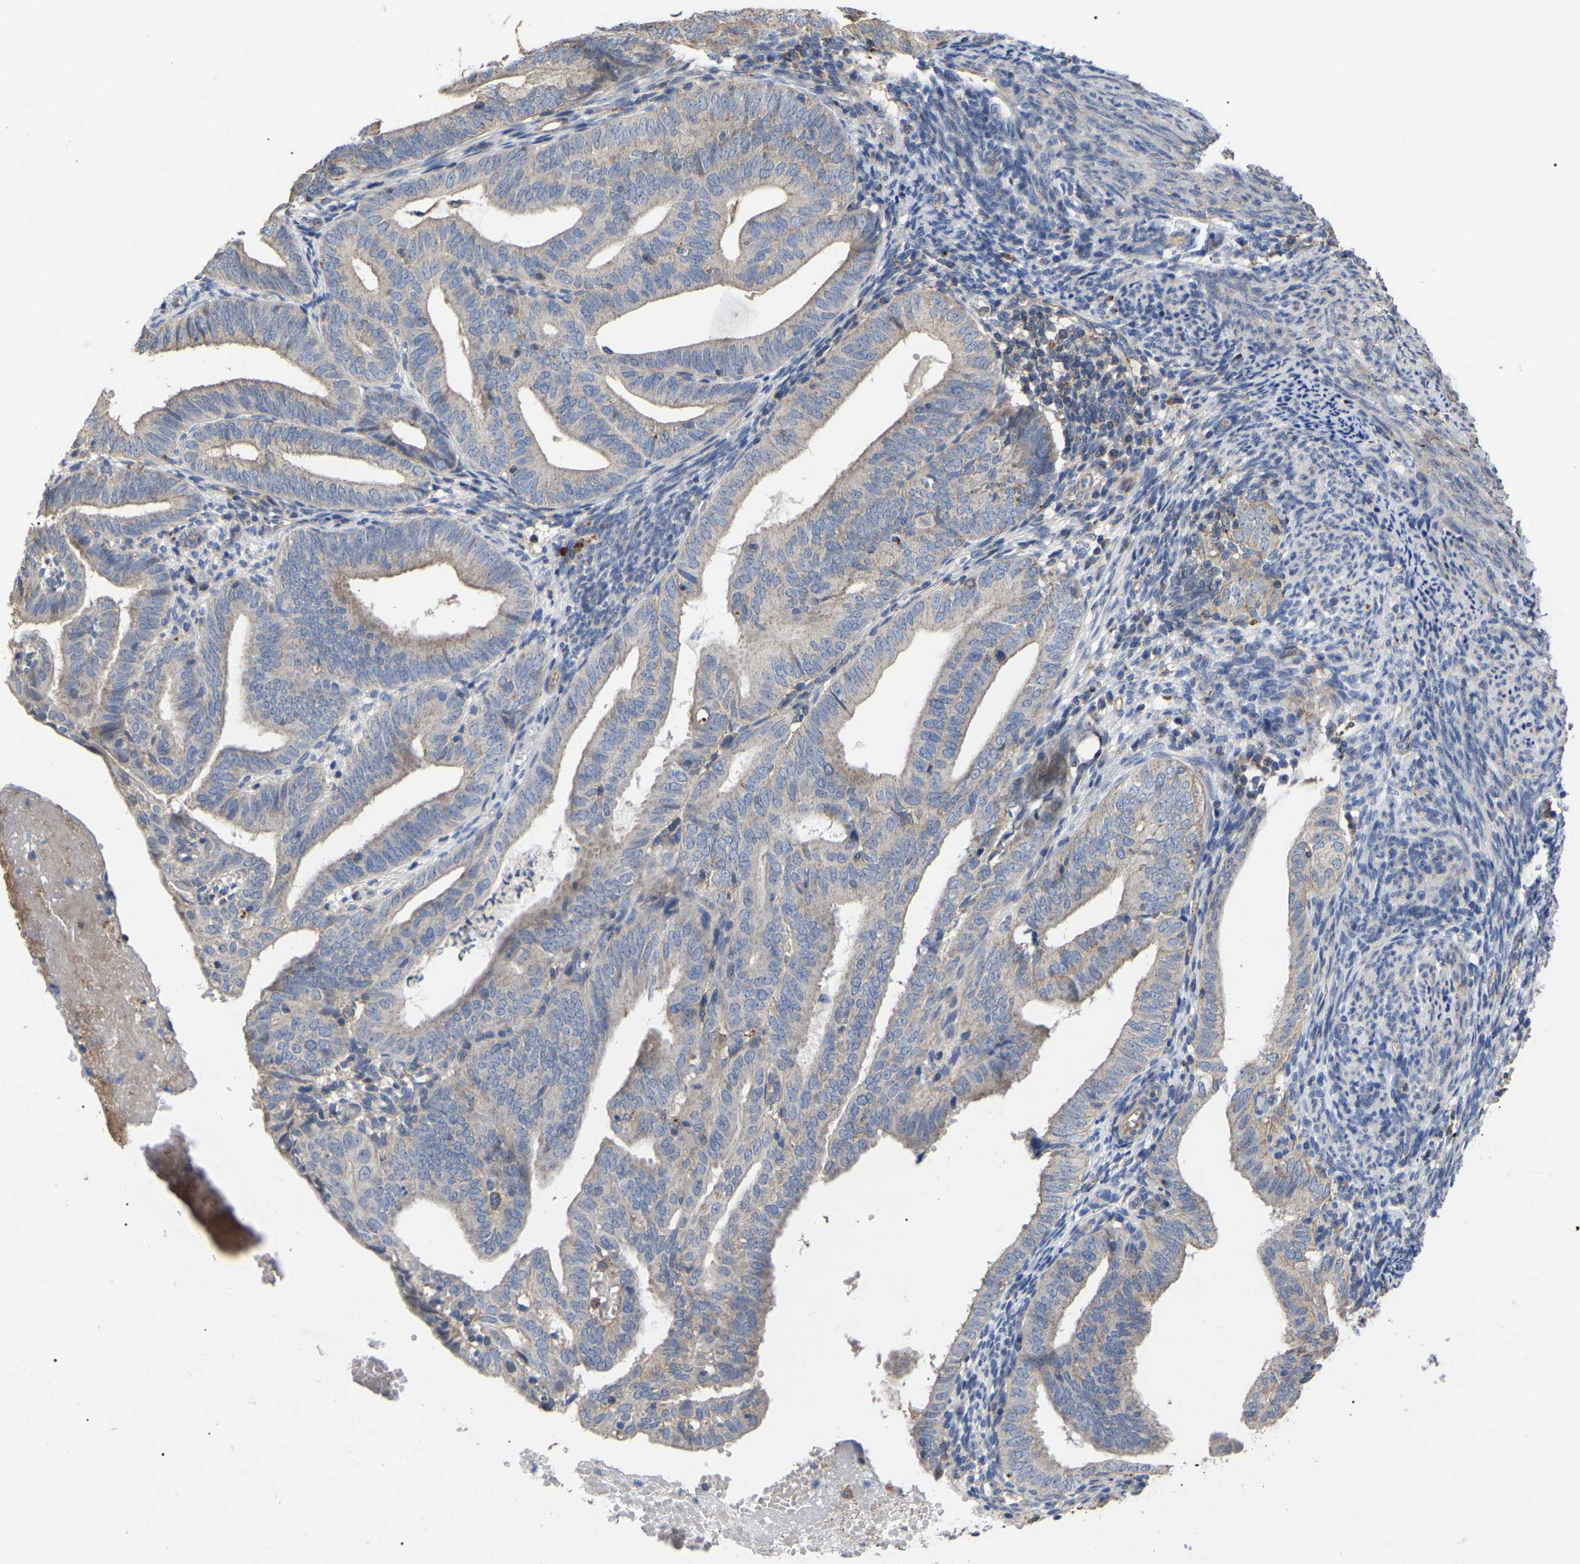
{"staining": {"intensity": "negative", "quantity": "none", "location": "none"}, "tissue": "endometrial cancer", "cell_type": "Tumor cells", "image_type": "cancer", "snomed": [{"axis": "morphology", "description": "Adenocarcinoma, NOS"}, {"axis": "topography", "description": "Endometrium"}], "caption": "A histopathology image of endometrial adenocarcinoma stained for a protein shows no brown staining in tumor cells. Brightfield microscopy of IHC stained with DAB (brown) and hematoxylin (blue), captured at high magnification.", "gene": "FAM171A2", "patient": {"sex": "female", "age": 58}}